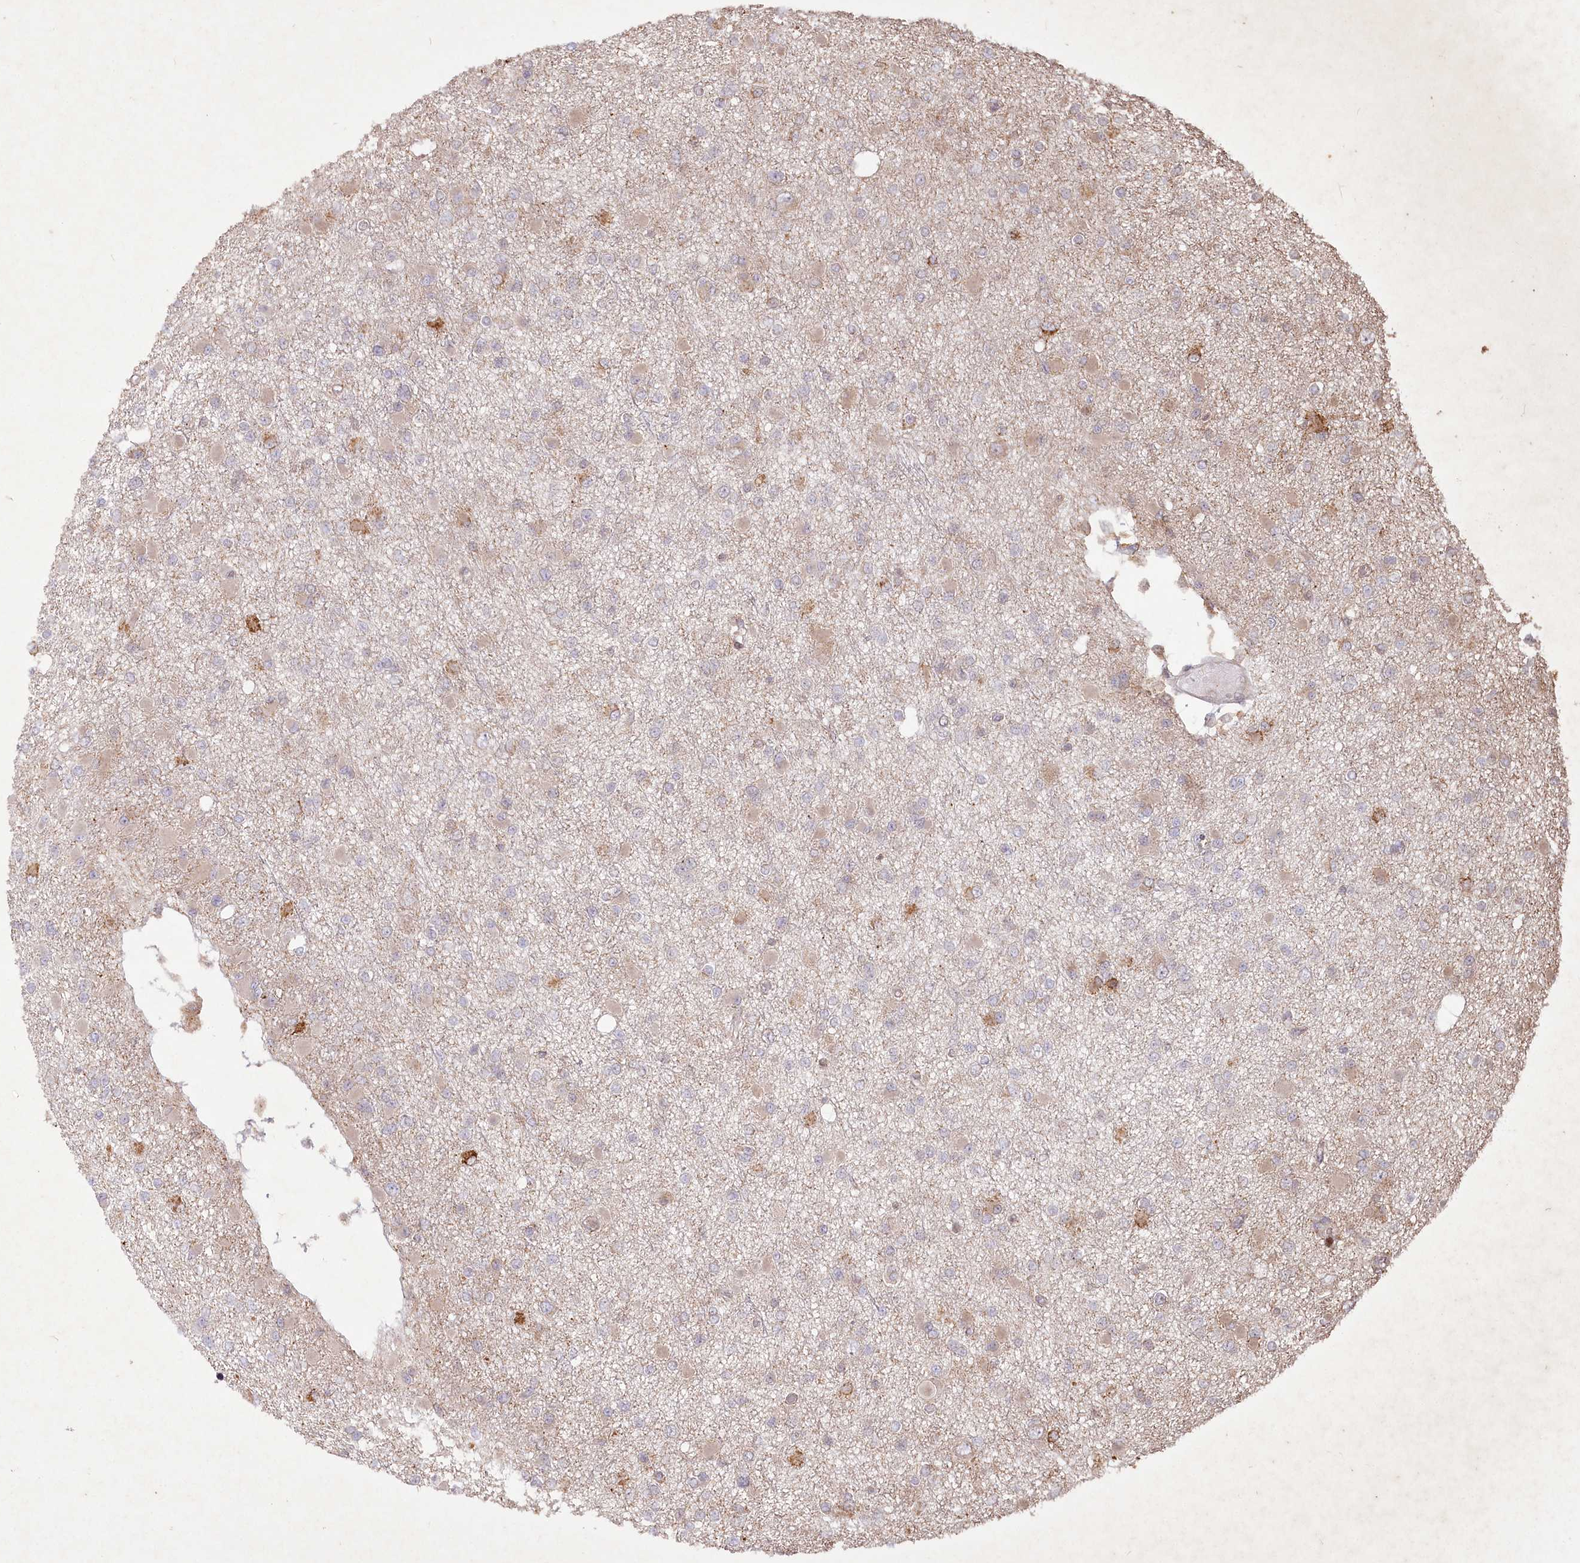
{"staining": {"intensity": "weak", "quantity": "<25%", "location": "cytoplasmic/membranous"}, "tissue": "glioma", "cell_type": "Tumor cells", "image_type": "cancer", "snomed": [{"axis": "morphology", "description": "Glioma, malignant, Low grade"}, {"axis": "topography", "description": "Brain"}], "caption": "Immunohistochemistry (IHC) photomicrograph of neoplastic tissue: human malignant low-grade glioma stained with DAB displays no significant protein expression in tumor cells.", "gene": "PSTK", "patient": {"sex": "female", "age": 22}}